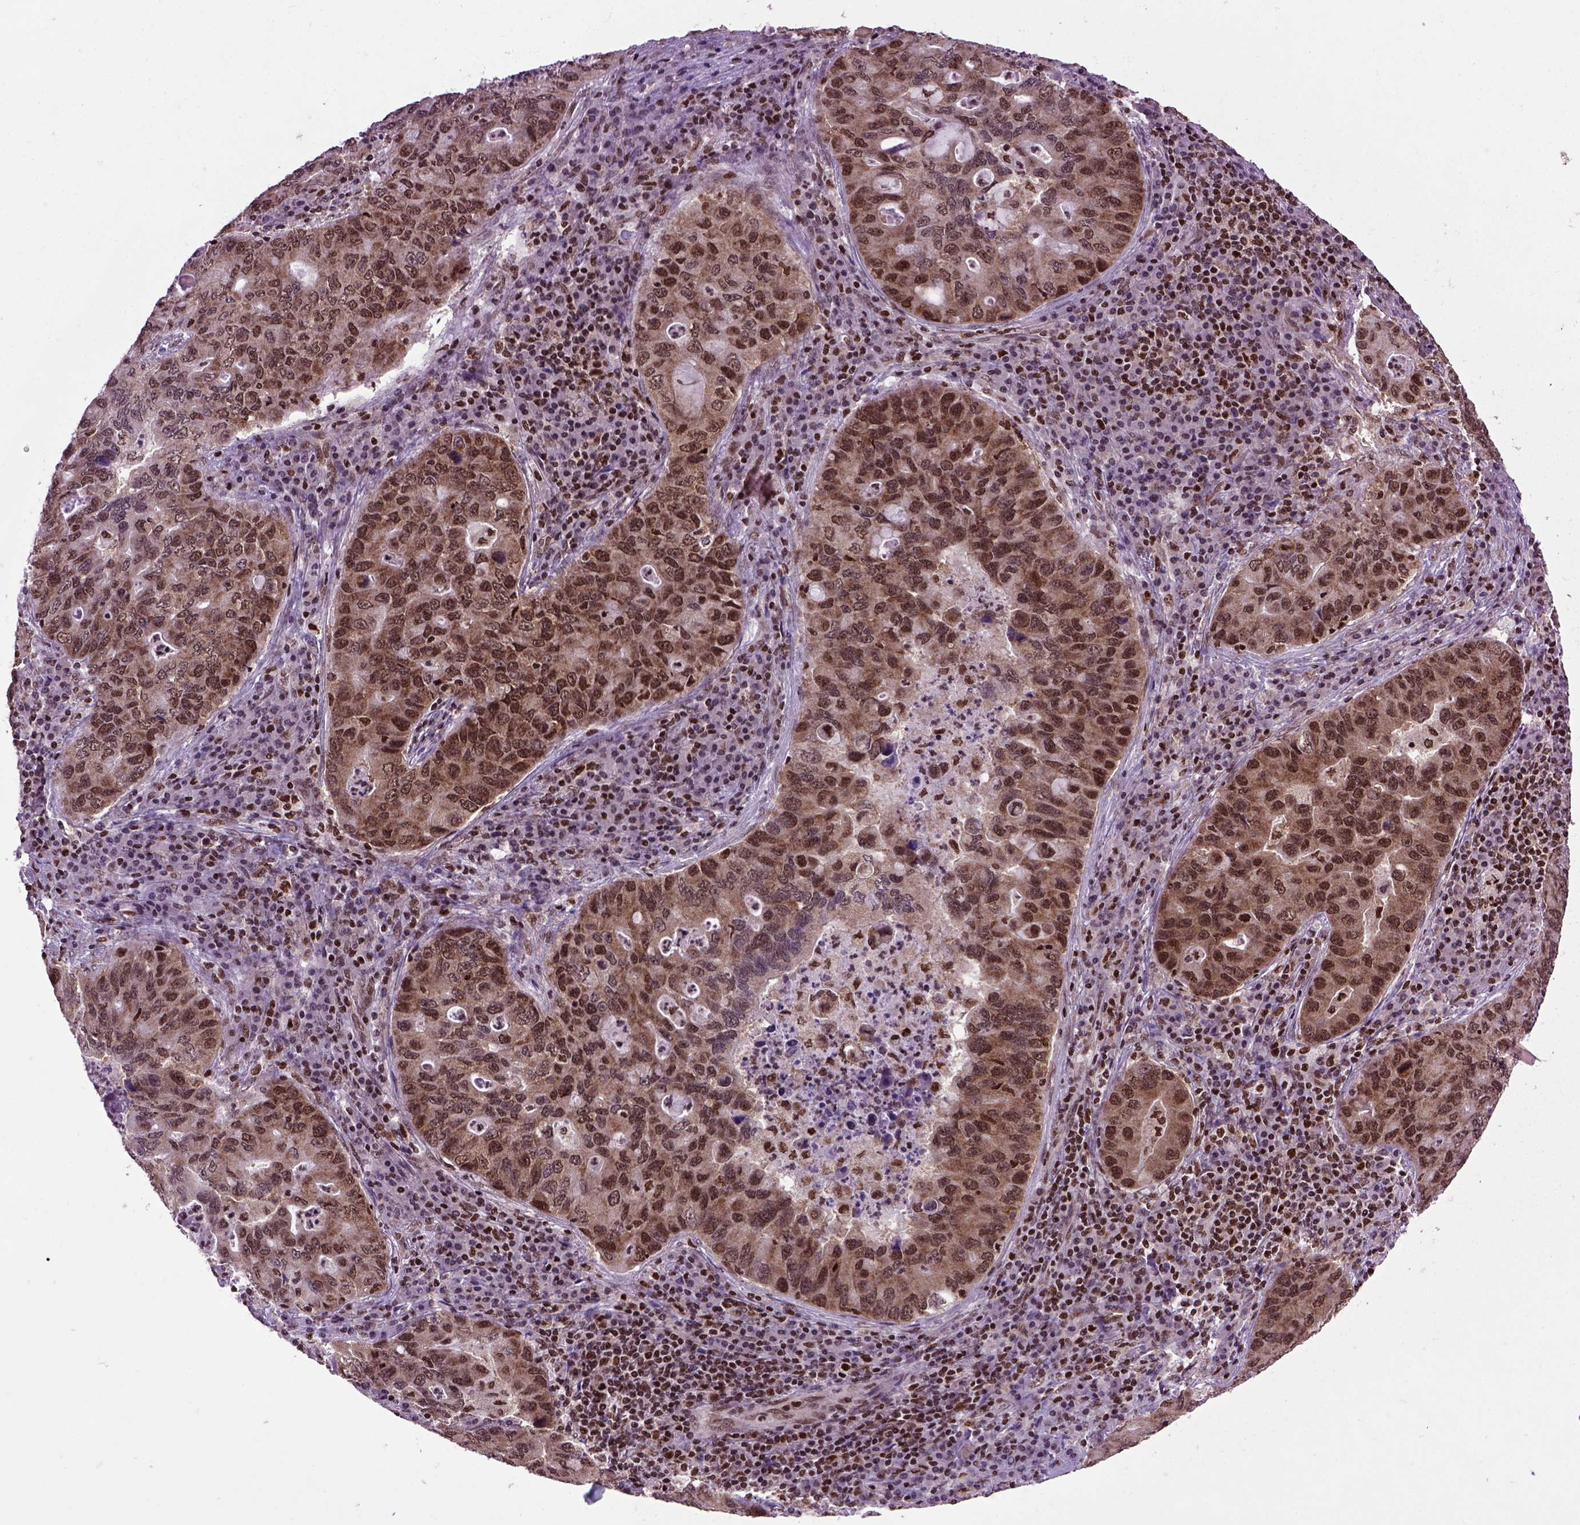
{"staining": {"intensity": "strong", "quantity": ">75%", "location": "cytoplasmic/membranous,nuclear"}, "tissue": "lung cancer", "cell_type": "Tumor cells", "image_type": "cancer", "snomed": [{"axis": "morphology", "description": "Adenocarcinoma, NOS"}, {"axis": "morphology", "description": "Adenocarcinoma, metastatic, NOS"}, {"axis": "topography", "description": "Lymph node"}, {"axis": "topography", "description": "Lung"}], "caption": "This is an image of IHC staining of lung cancer (metastatic adenocarcinoma), which shows strong expression in the cytoplasmic/membranous and nuclear of tumor cells.", "gene": "CELF1", "patient": {"sex": "female", "age": 54}}